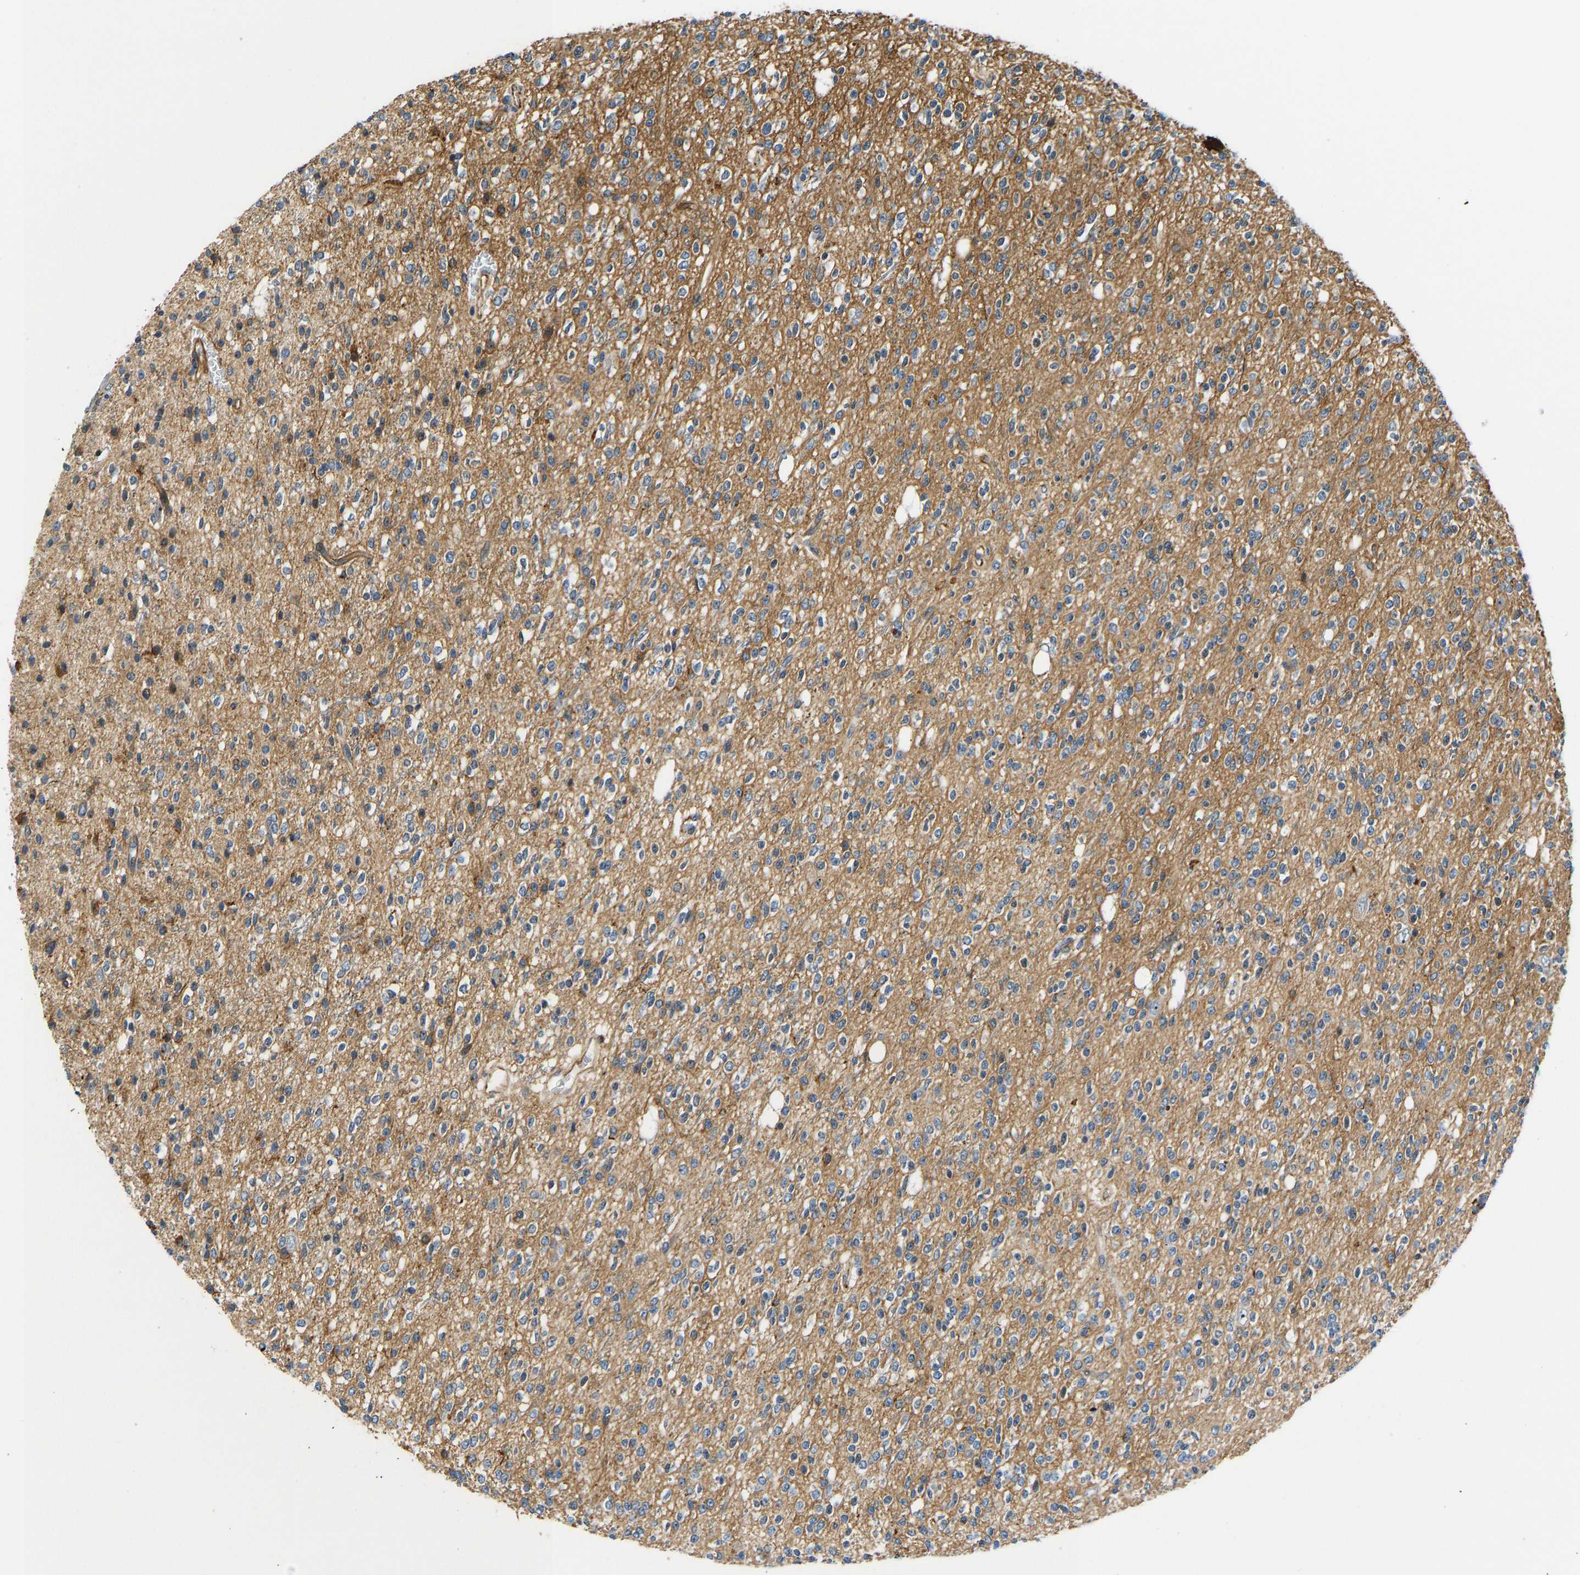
{"staining": {"intensity": "moderate", "quantity": "<25%", "location": "cytoplasmic/membranous"}, "tissue": "glioma", "cell_type": "Tumor cells", "image_type": "cancer", "snomed": [{"axis": "morphology", "description": "Glioma, malignant, High grade"}, {"axis": "topography", "description": "Brain"}], "caption": "Immunohistochemical staining of human glioma shows moderate cytoplasmic/membranous protein staining in approximately <25% of tumor cells.", "gene": "RESF1", "patient": {"sex": "male", "age": 34}}